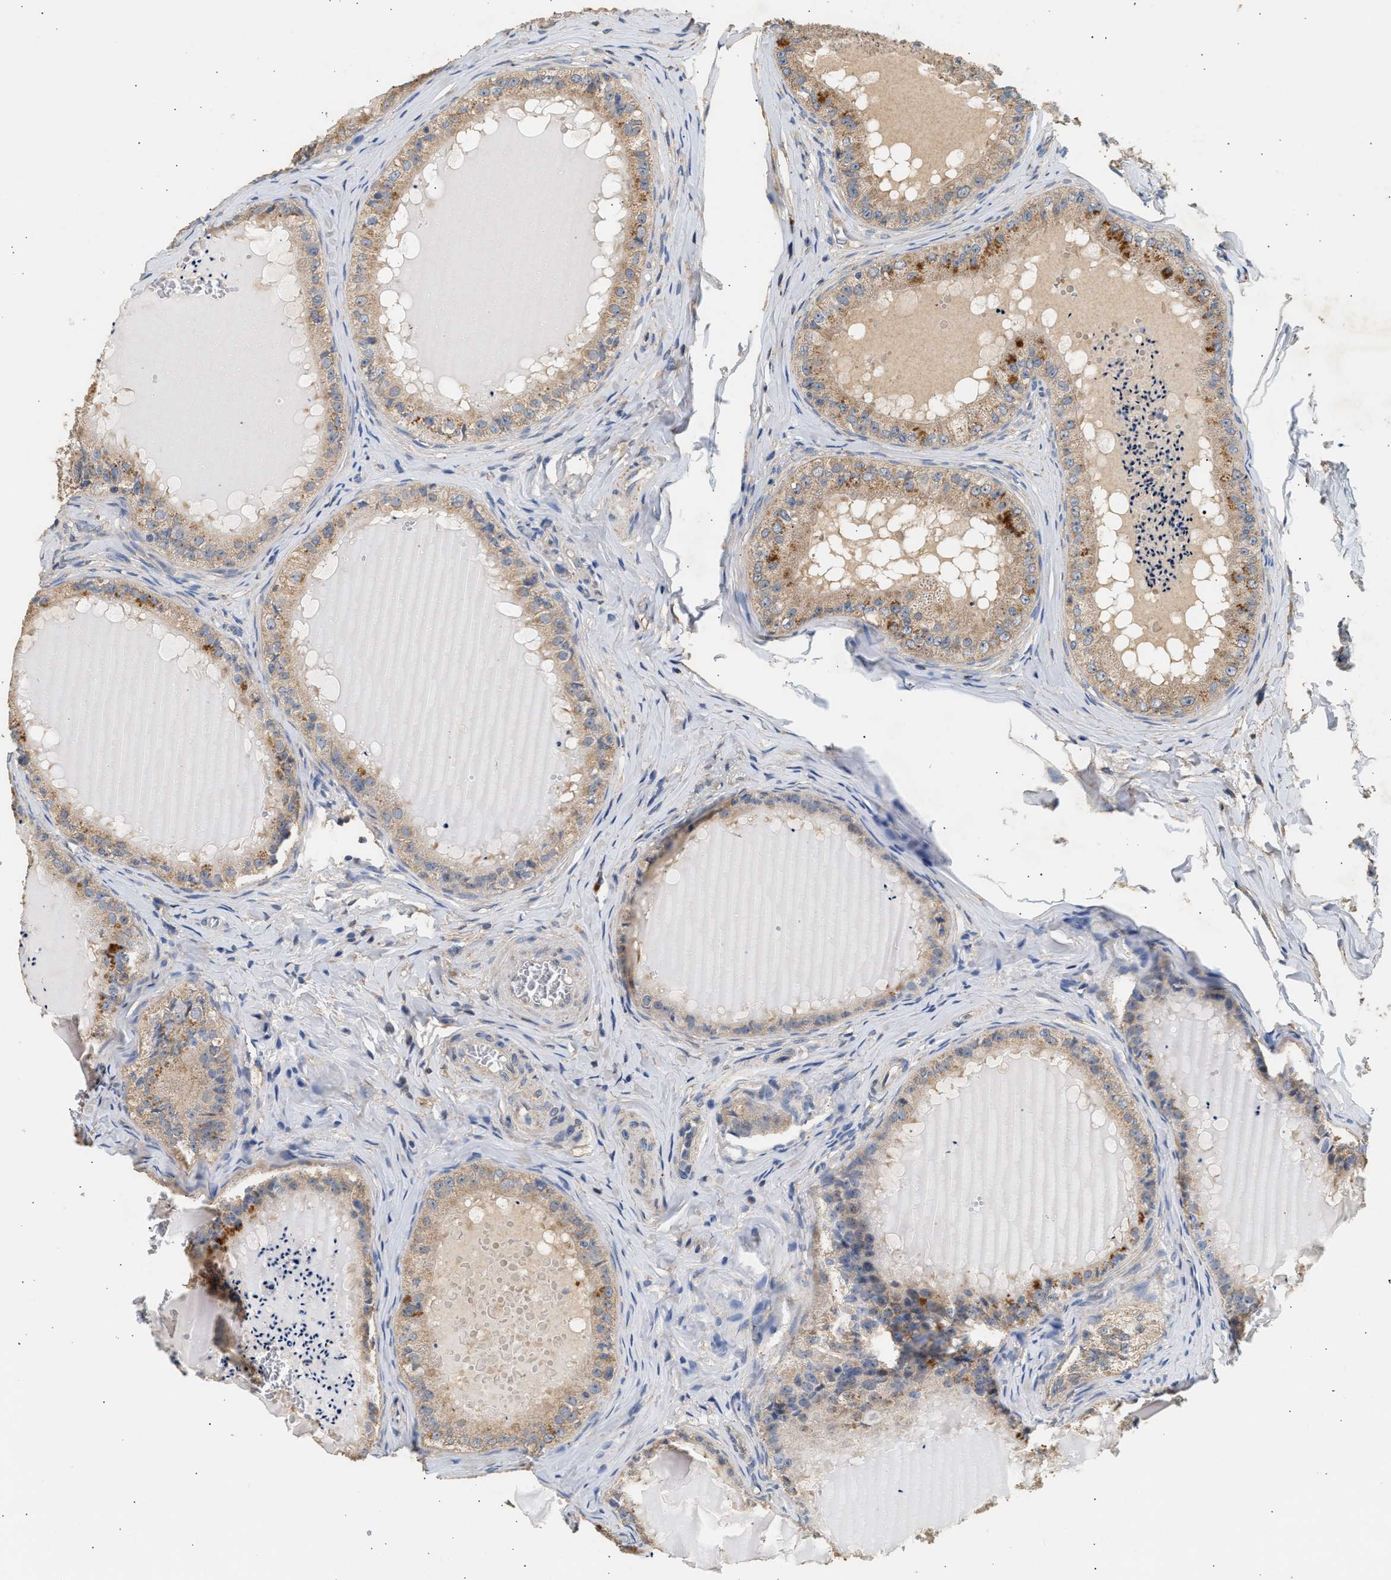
{"staining": {"intensity": "weak", "quantity": ">75%", "location": "cytoplasmic/membranous"}, "tissue": "epididymis", "cell_type": "Glandular cells", "image_type": "normal", "snomed": [{"axis": "morphology", "description": "Normal tissue, NOS"}, {"axis": "topography", "description": "Epididymis"}], "caption": "An immunohistochemistry histopathology image of benign tissue is shown. Protein staining in brown highlights weak cytoplasmic/membranous positivity in epididymis within glandular cells. (DAB (3,3'-diaminobenzidine) = brown stain, brightfield microscopy at high magnification).", "gene": "WDR31", "patient": {"sex": "male", "age": 31}}